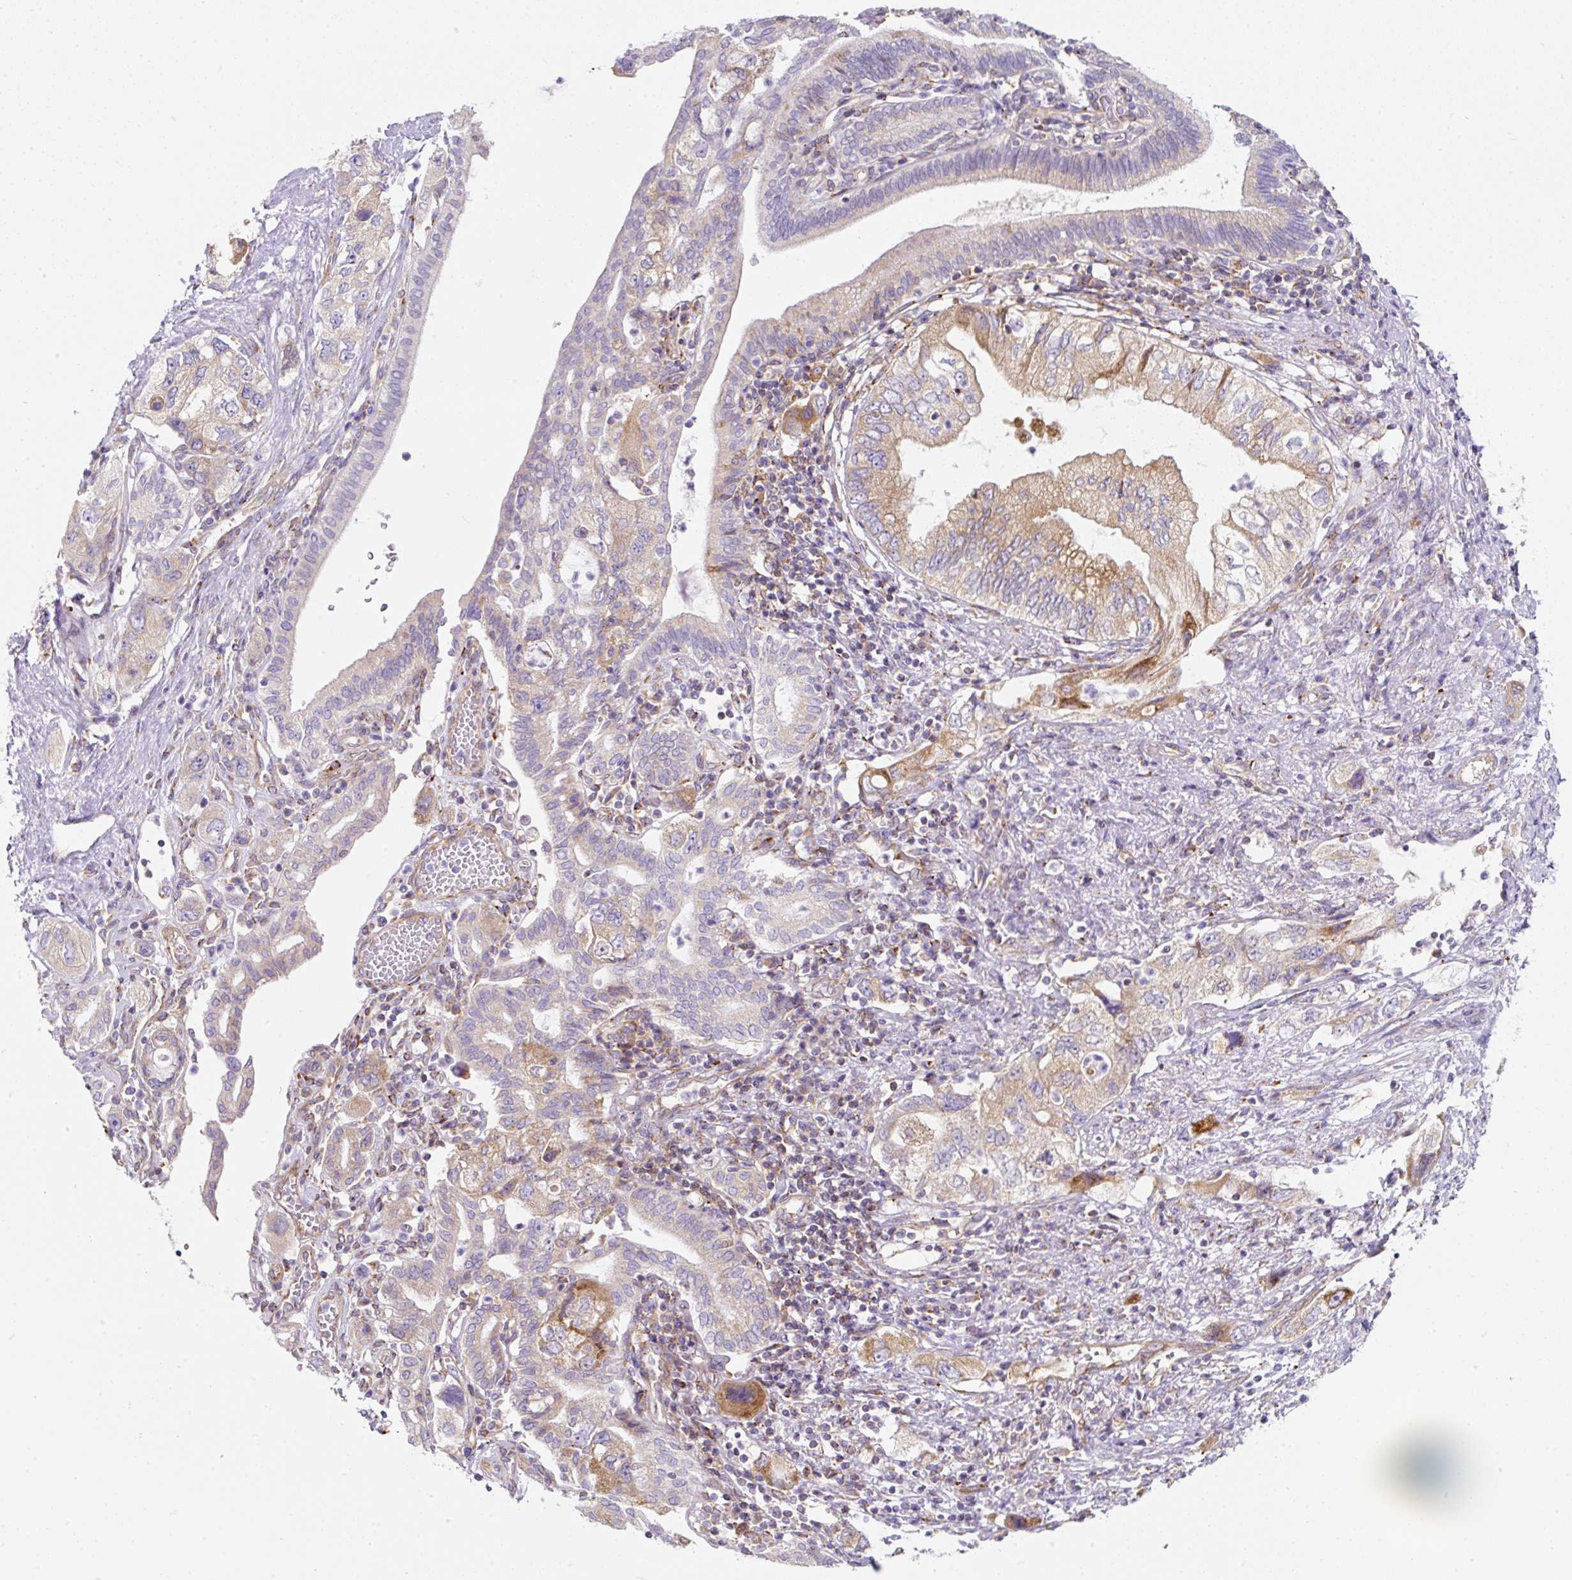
{"staining": {"intensity": "moderate", "quantity": "<25%", "location": "cytoplasmic/membranous"}, "tissue": "pancreatic cancer", "cell_type": "Tumor cells", "image_type": "cancer", "snomed": [{"axis": "morphology", "description": "Adenocarcinoma, NOS"}, {"axis": "topography", "description": "Pancreas"}], "caption": "A brown stain labels moderate cytoplasmic/membranous expression of a protein in human pancreatic cancer tumor cells.", "gene": "ERAP2", "patient": {"sex": "female", "age": 73}}